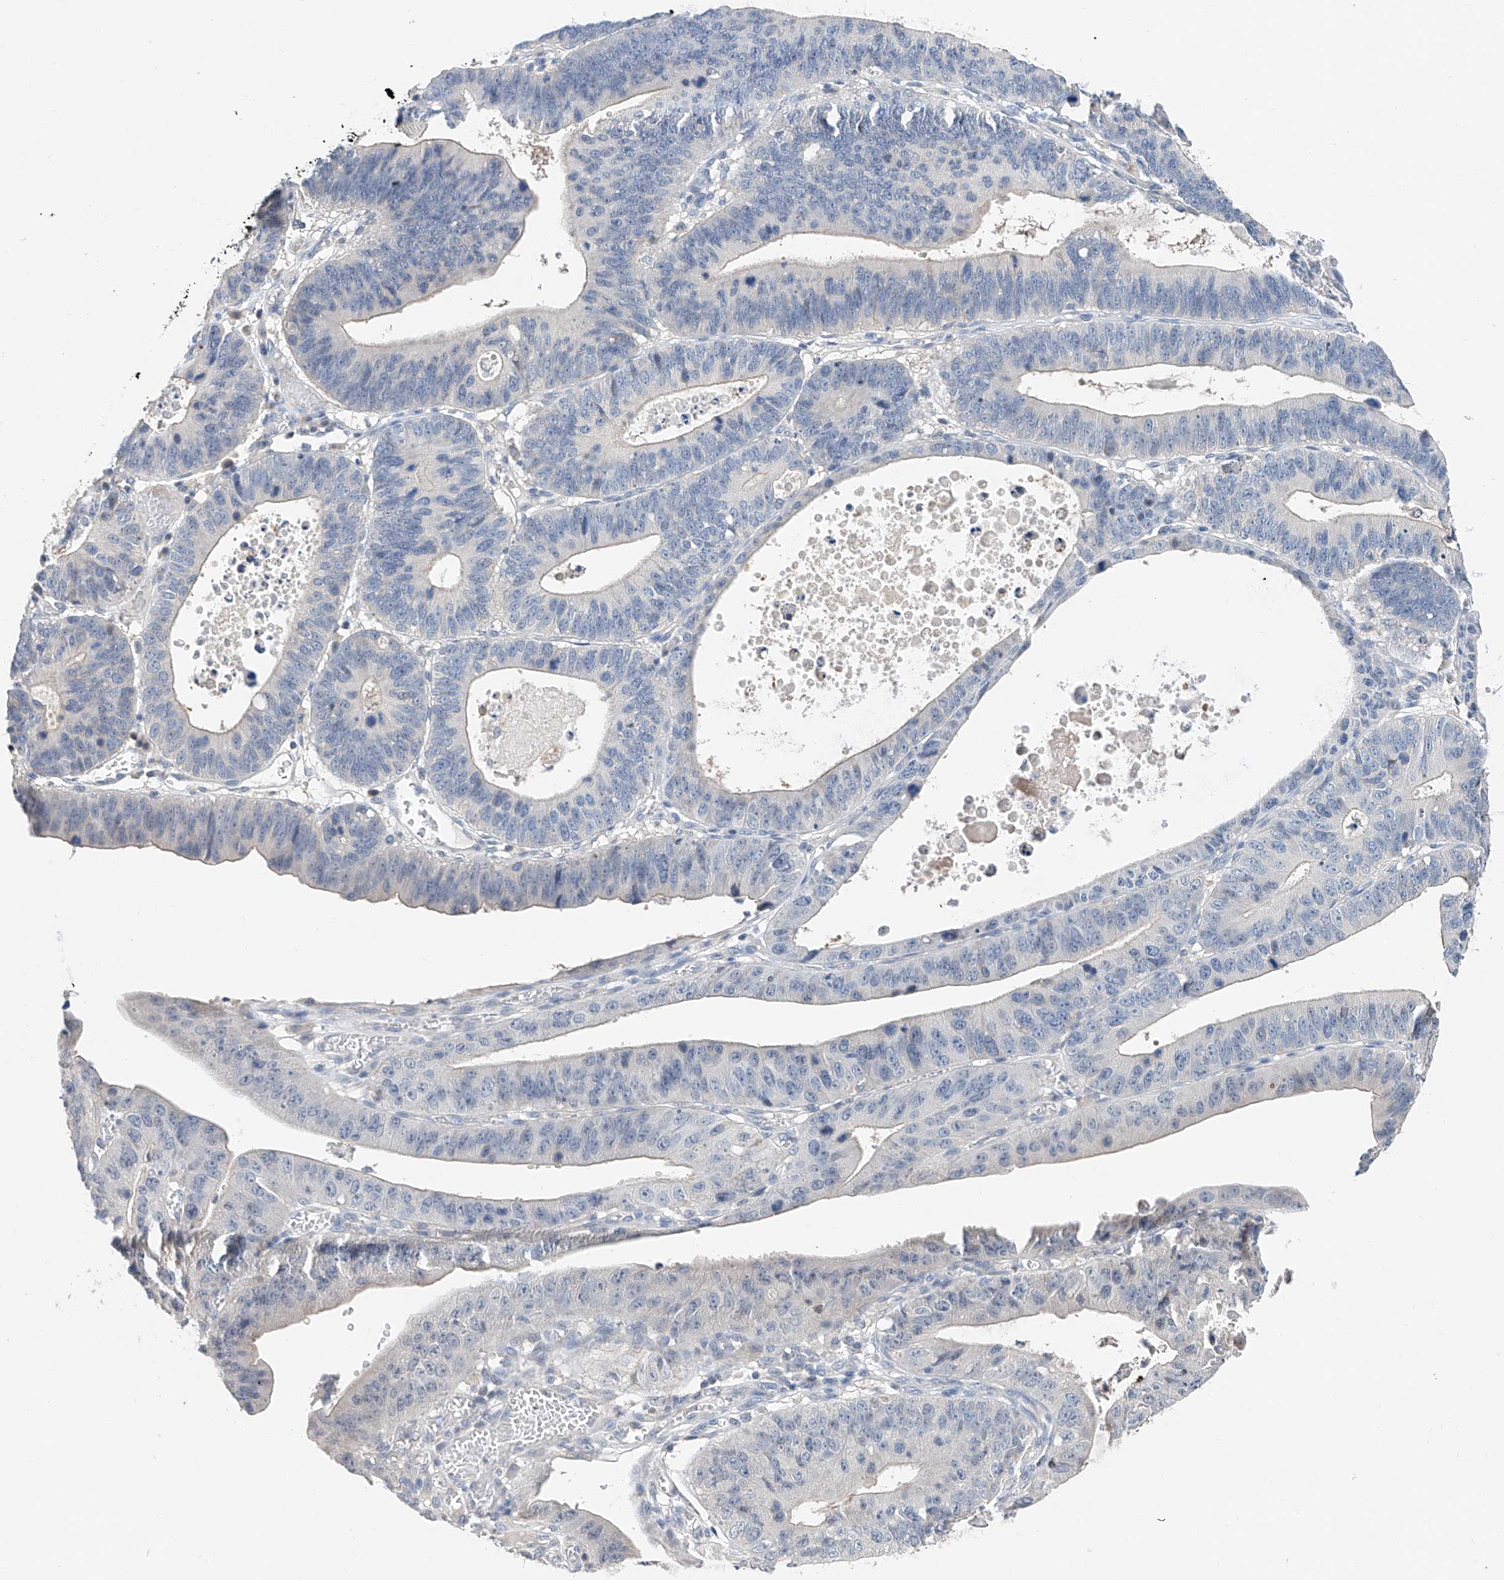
{"staining": {"intensity": "negative", "quantity": "none", "location": "none"}, "tissue": "stomach cancer", "cell_type": "Tumor cells", "image_type": "cancer", "snomed": [{"axis": "morphology", "description": "Adenocarcinoma, NOS"}, {"axis": "topography", "description": "Stomach"}], "caption": "Immunohistochemistry (IHC) micrograph of neoplastic tissue: human stomach cancer (adenocarcinoma) stained with DAB (3,3'-diaminobenzidine) reveals no significant protein positivity in tumor cells.", "gene": "FUCA2", "patient": {"sex": "male", "age": 59}}